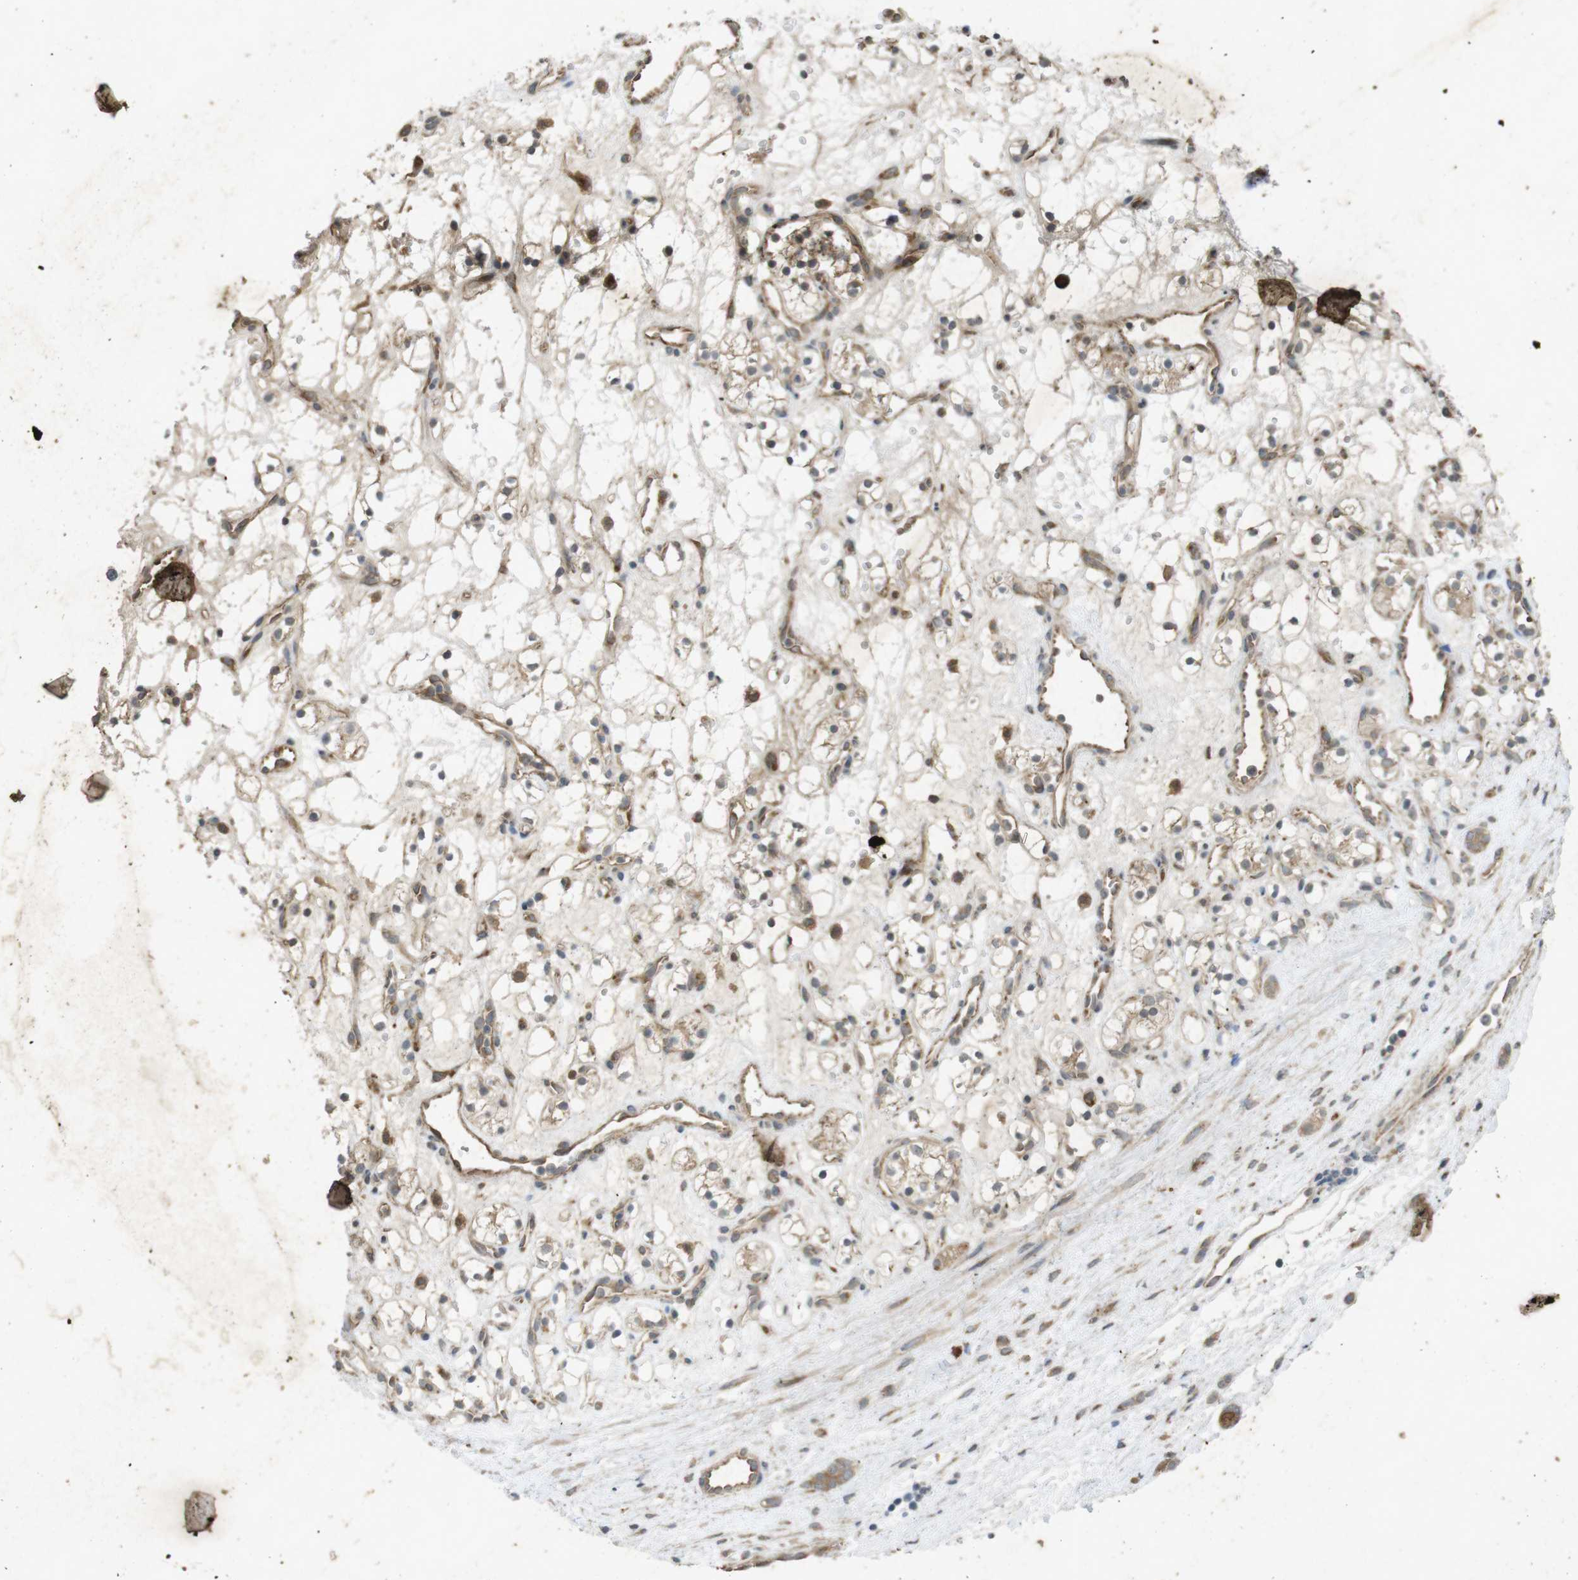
{"staining": {"intensity": "weak", "quantity": ">75%", "location": "cytoplasmic/membranous"}, "tissue": "renal cancer", "cell_type": "Tumor cells", "image_type": "cancer", "snomed": [{"axis": "morphology", "description": "Adenocarcinoma, NOS"}, {"axis": "topography", "description": "Kidney"}], "caption": "Tumor cells display low levels of weak cytoplasmic/membranous expression in about >75% of cells in renal adenocarcinoma.", "gene": "FLCN", "patient": {"sex": "female", "age": 60}}